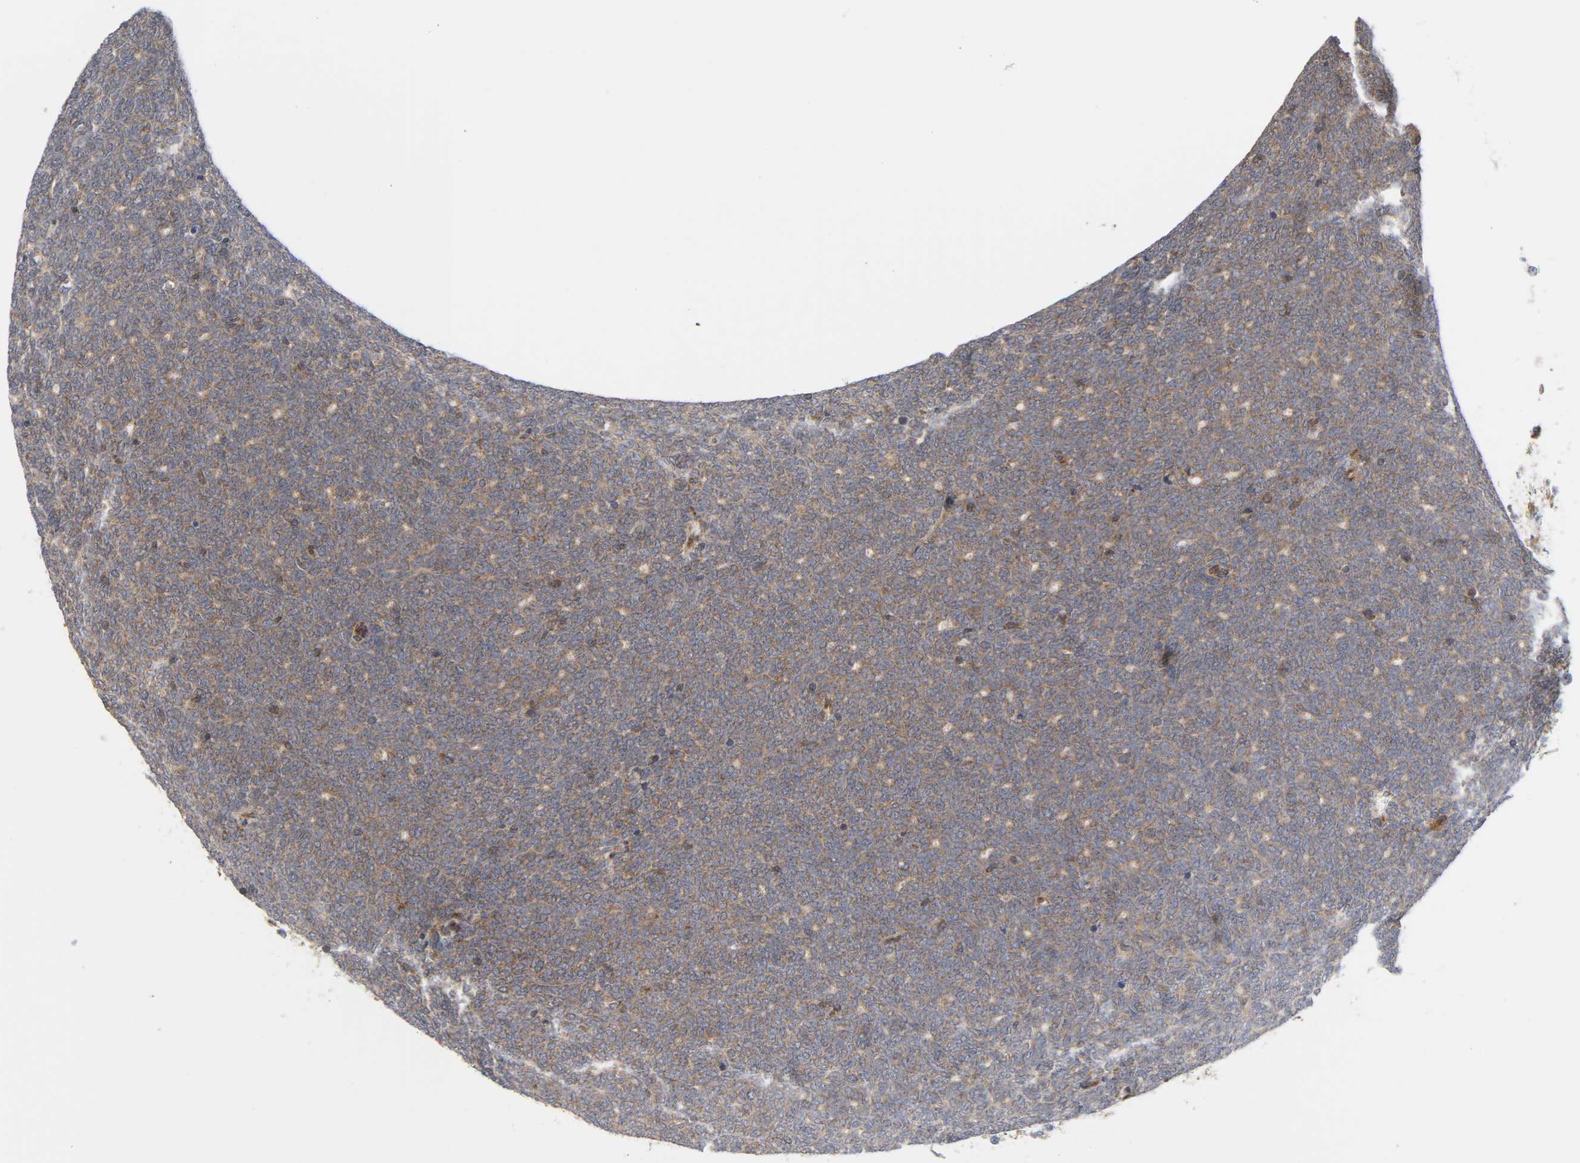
{"staining": {"intensity": "moderate", "quantity": ">75%", "location": "cytoplasmic/membranous"}, "tissue": "renal cancer", "cell_type": "Tumor cells", "image_type": "cancer", "snomed": [{"axis": "morphology", "description": "Adenocarcinoma, NOS"}, {"axis": "topography", "description": "Kidney"}], "caption": "IHC image of neoplastic tissue: human renal cancer (adenocarcinoma) stained using immunohistochemistry (IHC) shows medium levels of moderate protein expression localized specifically in the cytoplasmic/membranous of tumor cells, appearing as a cytoplasmic/membranous brown color.", "gene": "BAX", "patient": {"sex": "female", "age": 41}}